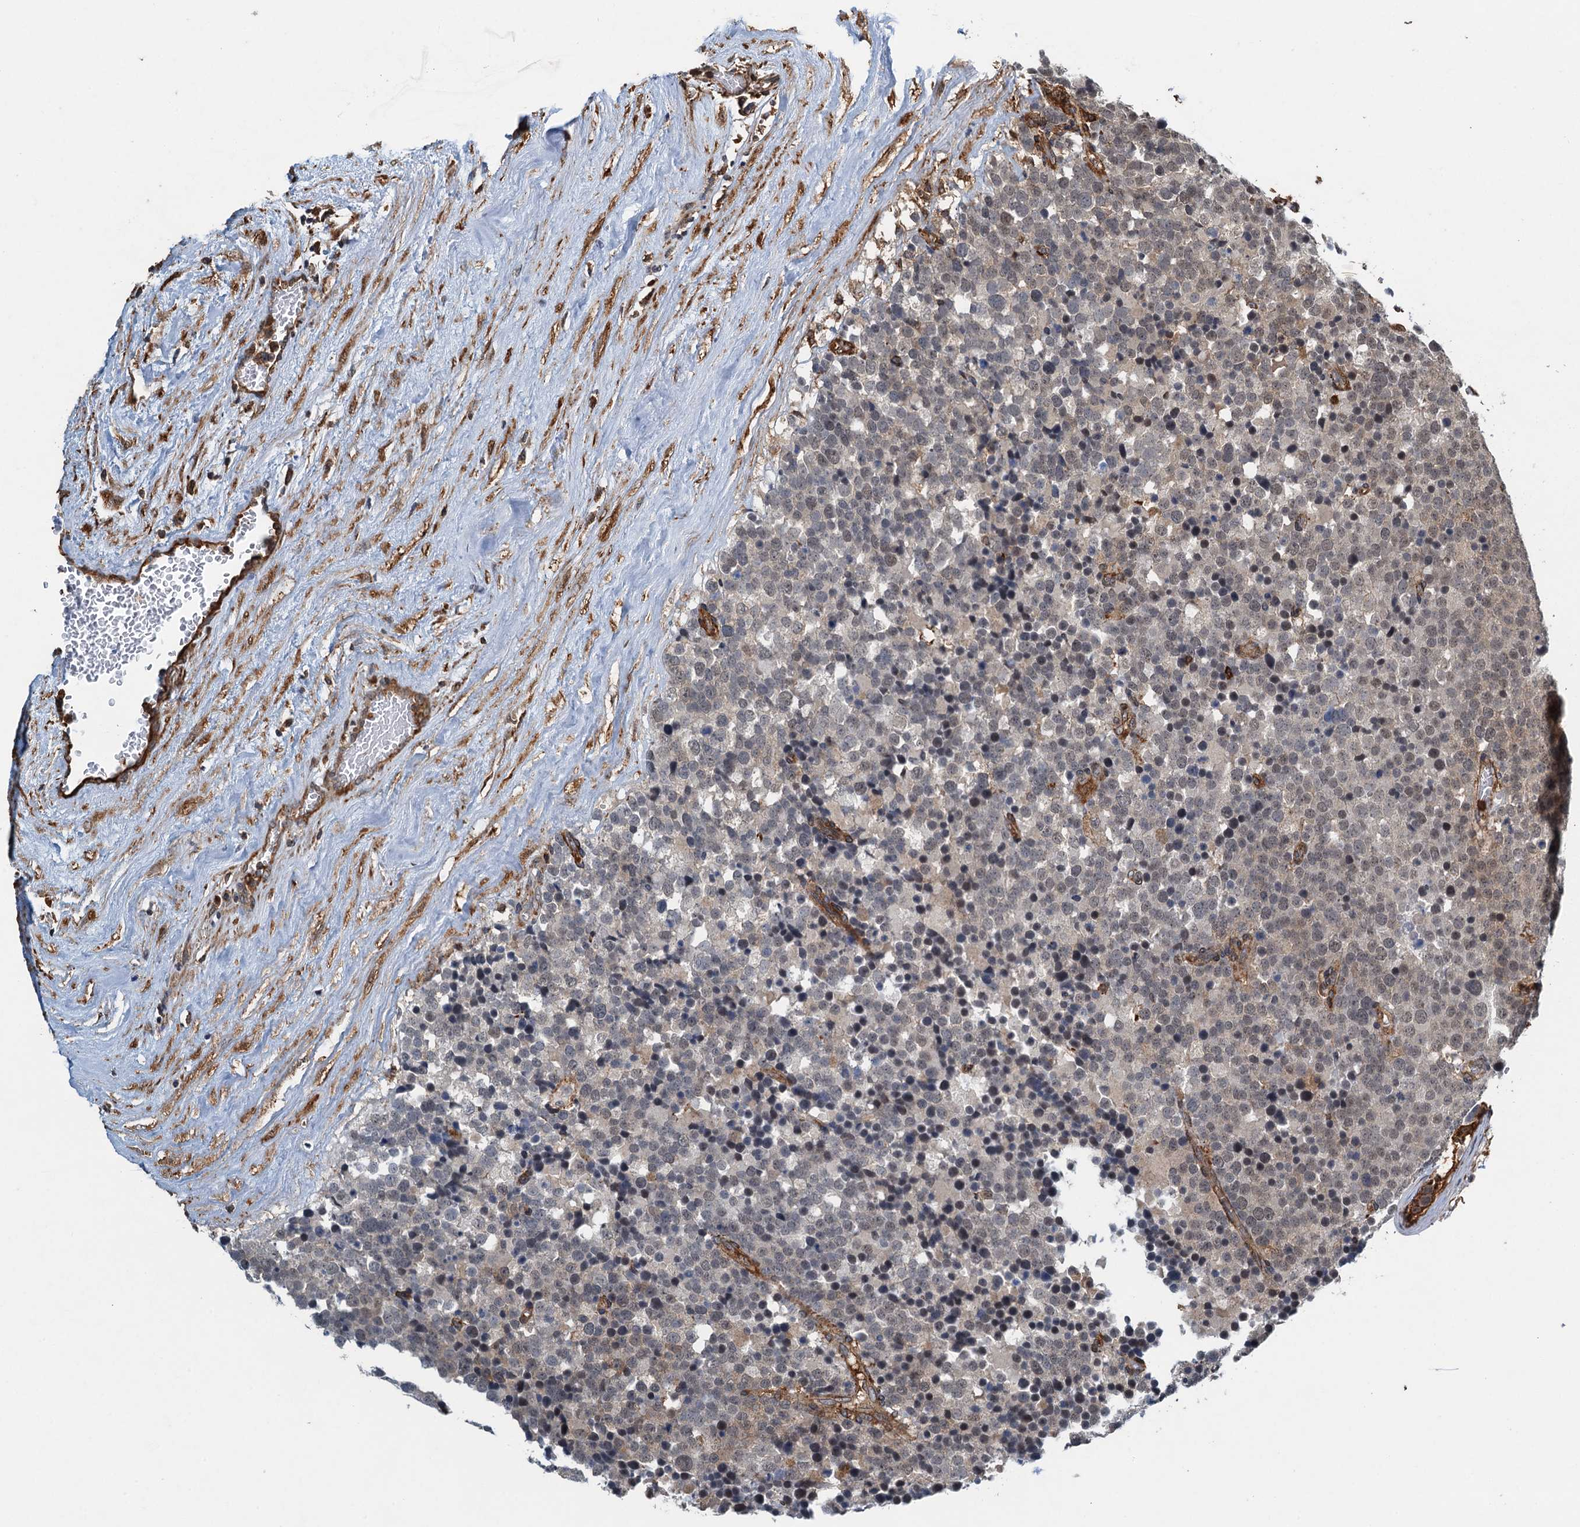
{"staining": {"intensity": "negative", "quantity": "none", "location": "none"}, "tissue": "testis cancer", "cell_type": "Tumor cells", "image_type": "cancer", "snomed": [{"axis": "morphology", "description": "Seminoma, NOS"}, {"axis": "topography", "description": "Testis"}], "caption": "Tumor cells show no significant protein positivity in testis cancer (seminoma). Brightfield microscopy of IHC stained with DAB (3,3'-diaminobenzidine) (brown) and hematoxylin (blue), captured at high magnification.", "gene": "WHAMM", "patient": {"sex": "male", "age": 71}}